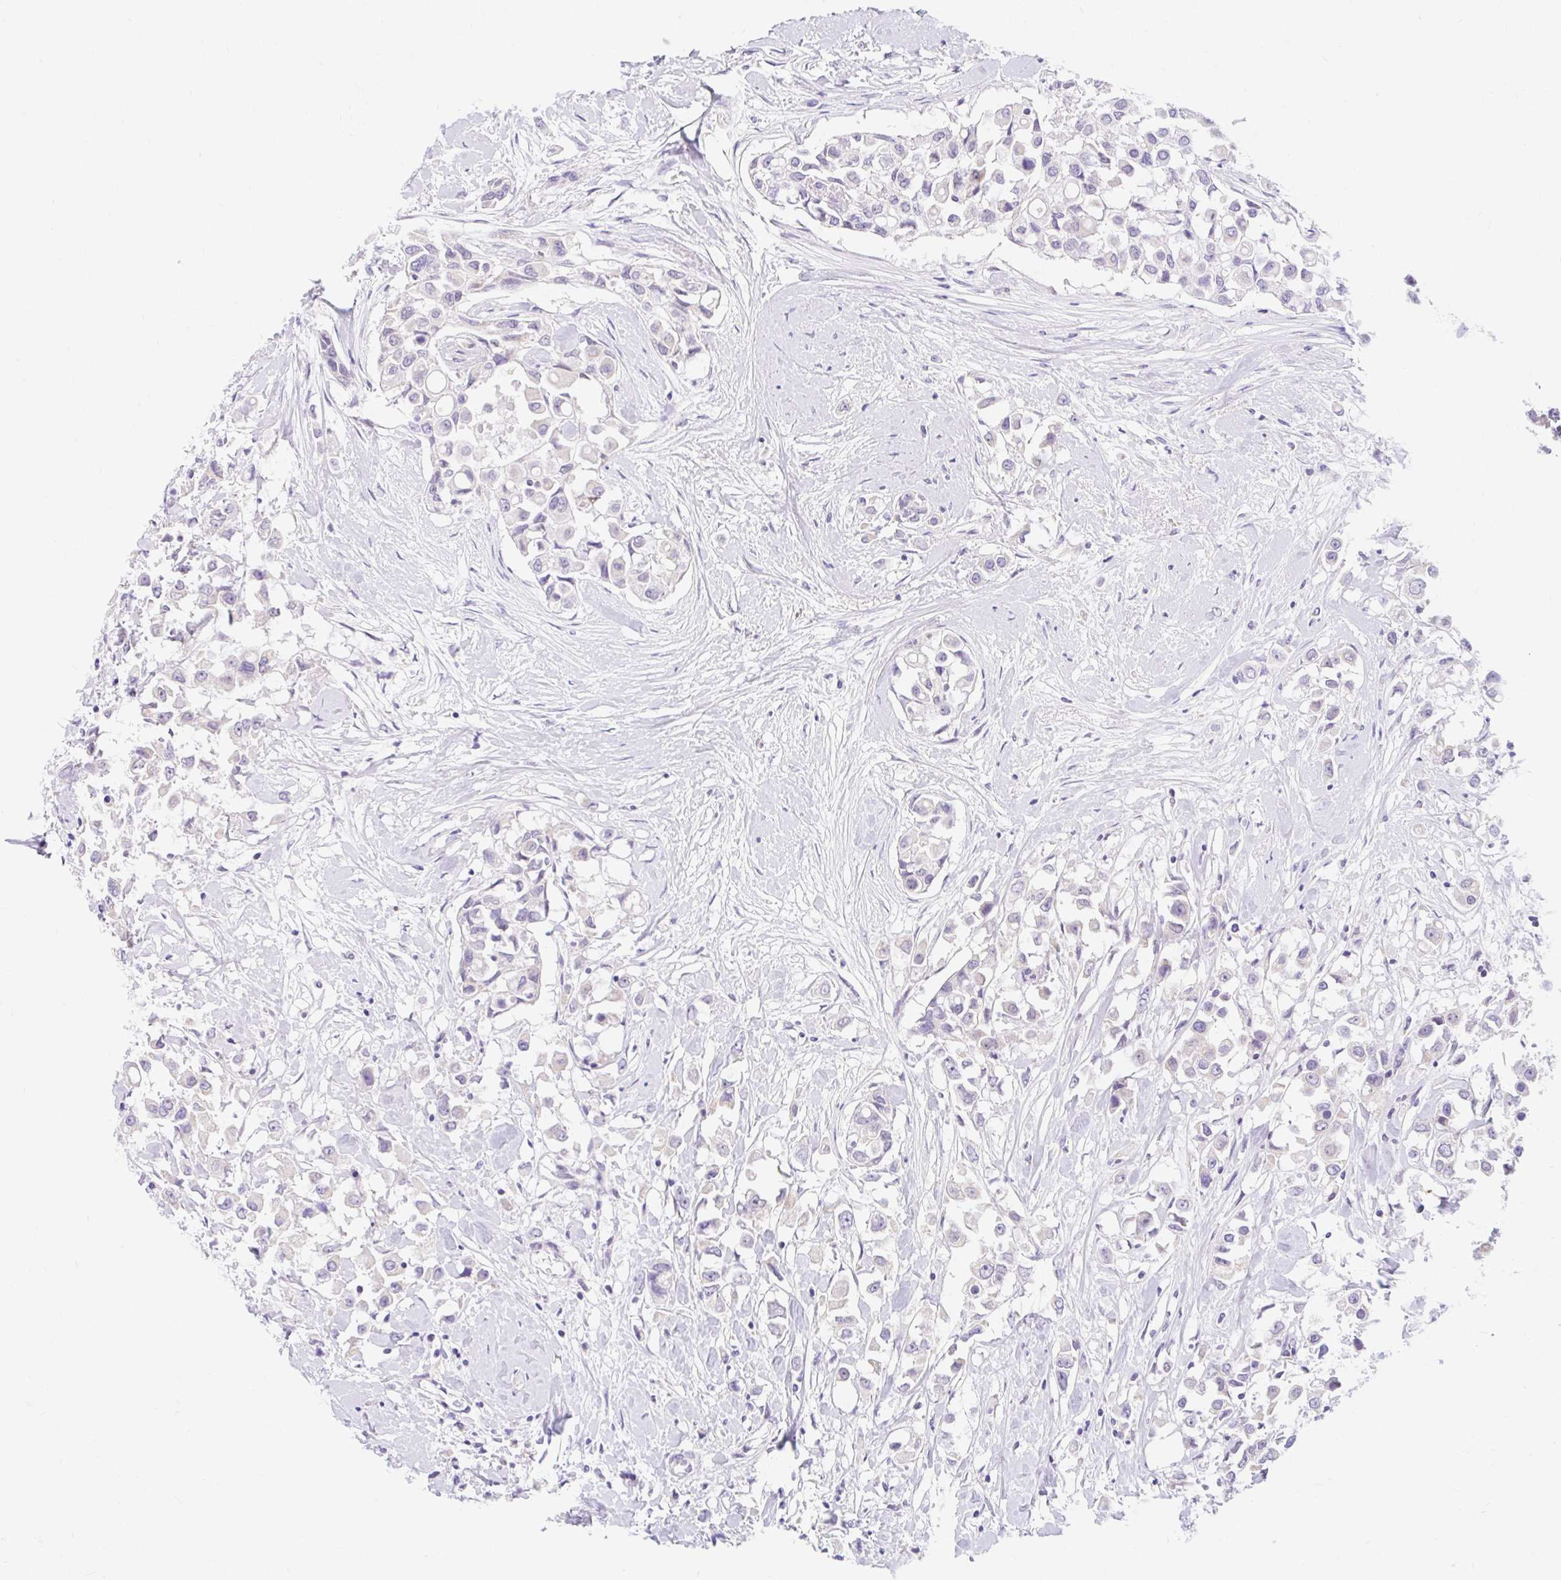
{"staining": {"intensity": "negative", "quantity": "none", "location": "none"}, "tissue": "breast cancer", "cell_type": "Tumor cells", "image_type": "cancer", "snomed": [{"axis": "morphology", "description": "Duct carcinoma"}, {"axis": "topography", "description": "Breast"}], "caption": "High power microscopy photomicrograph of an IHC histopathology image of invasive ductal carcinoma (breast), revealing no significant staining in tumor cells.", "gene": "ITPK1", "patient": {"sex": "female", "age": 61}}